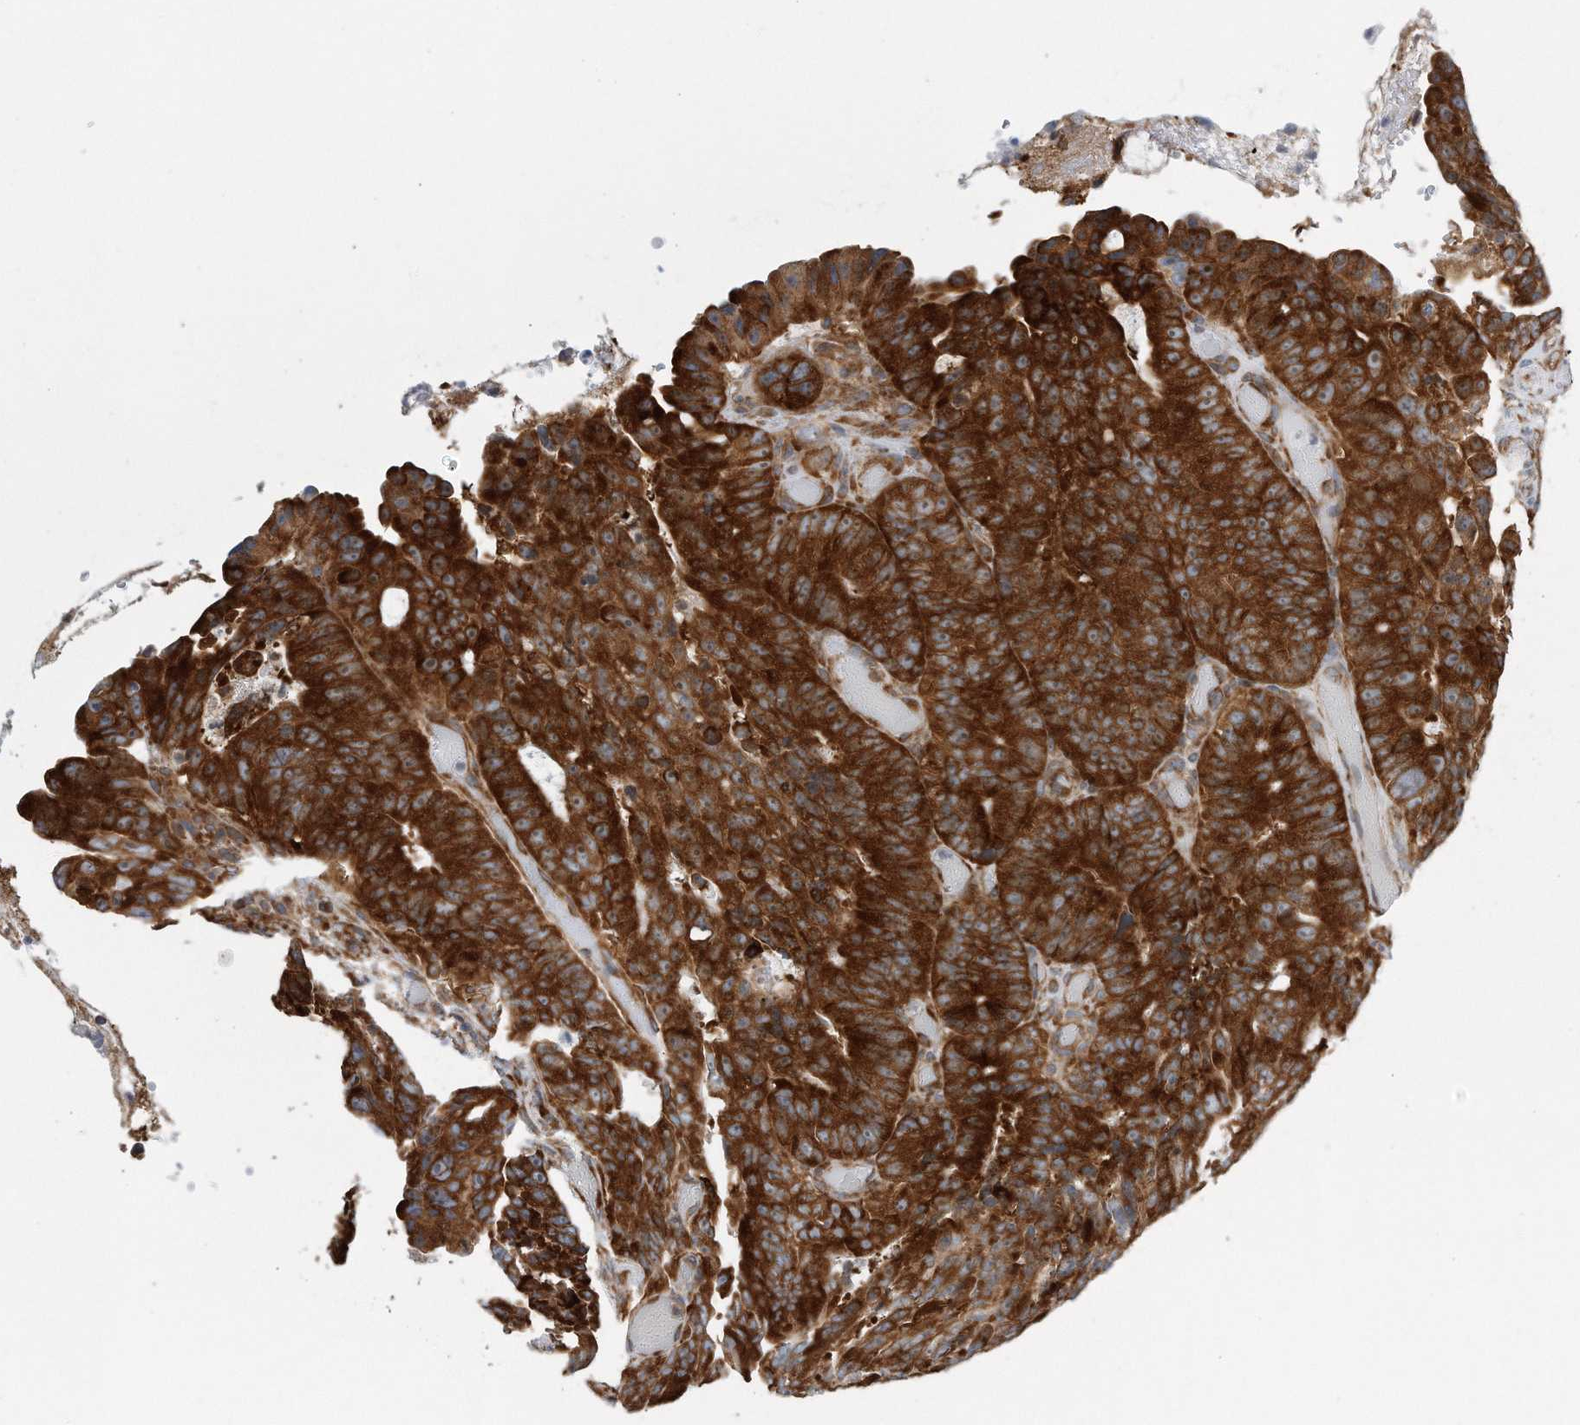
{"staining": {"intensity": "strong", "quantity": ">75%", "location": "cytoplasmic/membranous"}, "tissue": "colorectal cancer", "cell_type": "Tumor cells", "image_type": "cancer", "snomed": [{"axis": "morphology", "description": "Adenocarcinoma, NOS"}, {"axis": "topography", "description": "Colon"}], "caption": "Human colorectal cancer (adenocarcinoma) stained with a protein marker reveals strong staining in tumor cells.", "gene": "RPL26L1", "patient": {"sex": "male", "age": 87}}